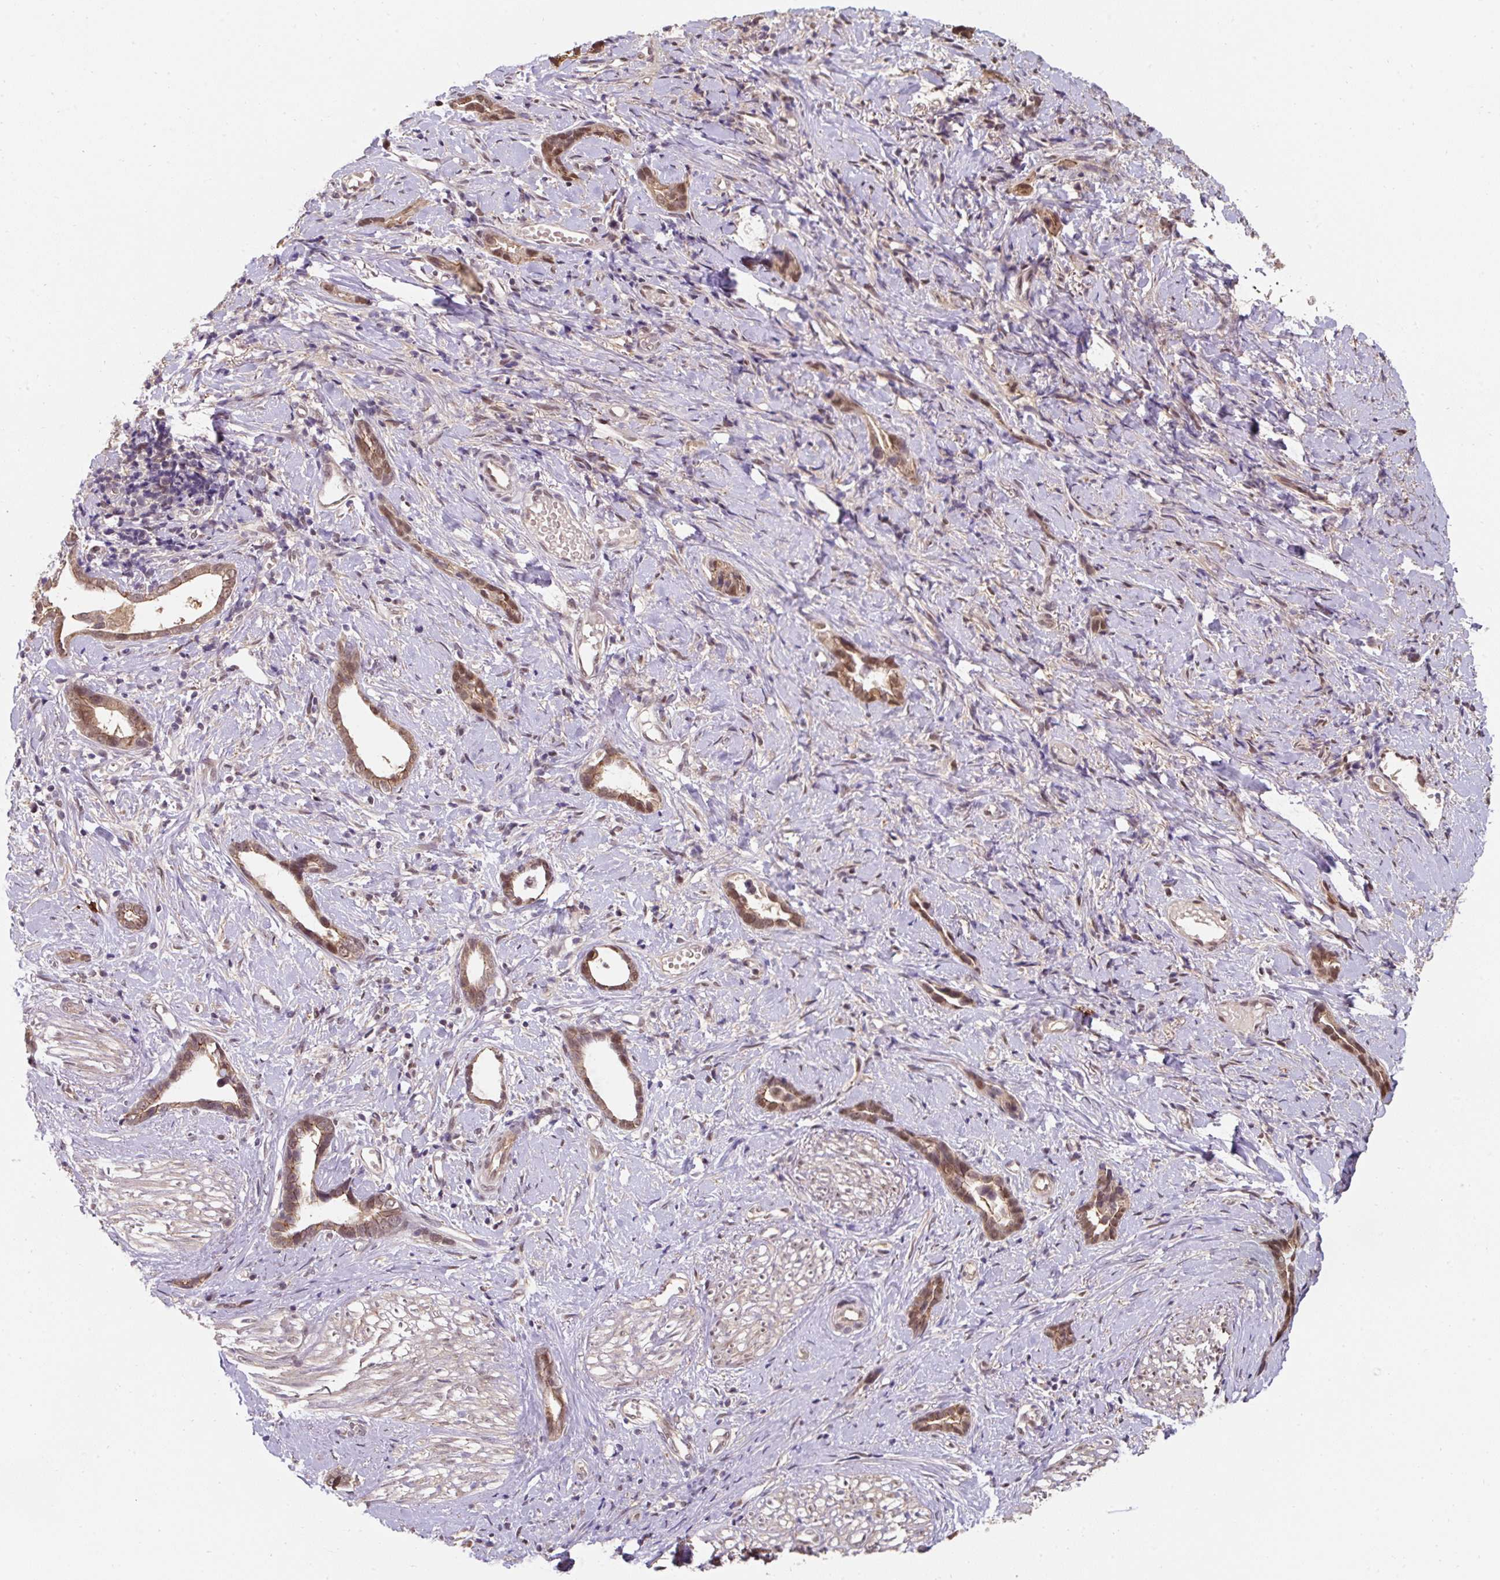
{"staining": {"intensity": "moderate", "quantity": ">75%", "location": "cytoplasmic/membranous,nuclear"}, "tissue": "stomach cancer", "cell_type": "Tumor cells", "image_type": "cancer", "snomed": [{"axis": "morphology", "description": "Adenocarcinoma, NOS"}, {"axis": "topography", "description": "Stomach"}], "caption": "Protein expression analysis of human adenocarcinoma (stomach) reveals moderate cytoplasmic/membranous and nuclear staining in about >75% of tumor cells.", "gene": "ST13", "patient": {"sex": "male", "age": 55}}